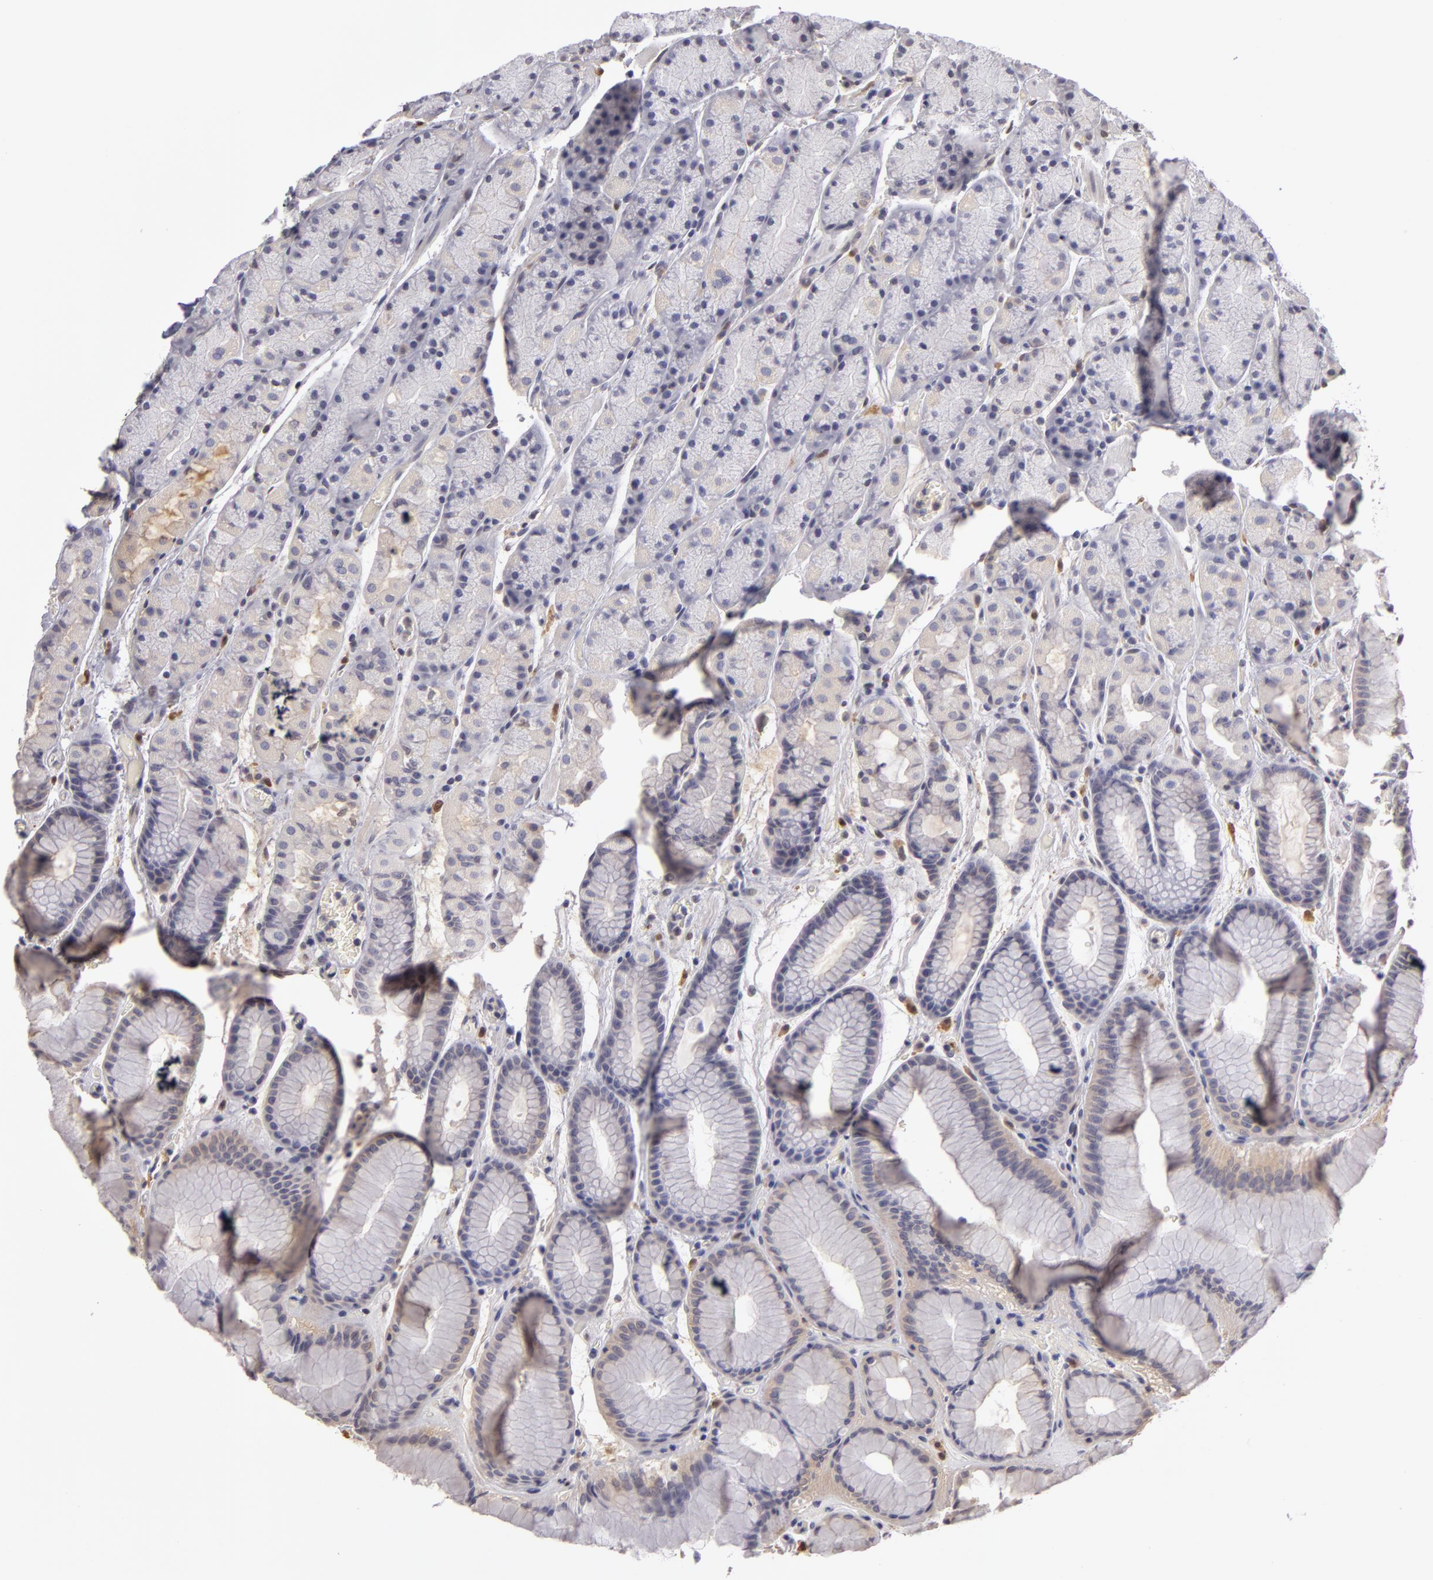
{"staining": {"intensity": "negative", "quantity": "none", "location": "none"}, "tissue": "stomach", "cell_type": "Glandular cells", "image_type": "normal", "snomed": [{"axis": "morphology", "description": "Normal tissue, NOS"}, {"axis": "topography", "description": "Stomach, upper"}], "caption": "This is a histopathology image of immunohistochemistry staining of unremarkable stomach, which shows no positivity in glandular cells. (DAB (3,3'-diaminobenzidine) IHC with hematoxylin counter stain).", "gene": "GNPDA1", "patient": {"sex": "male", "age": 72}}